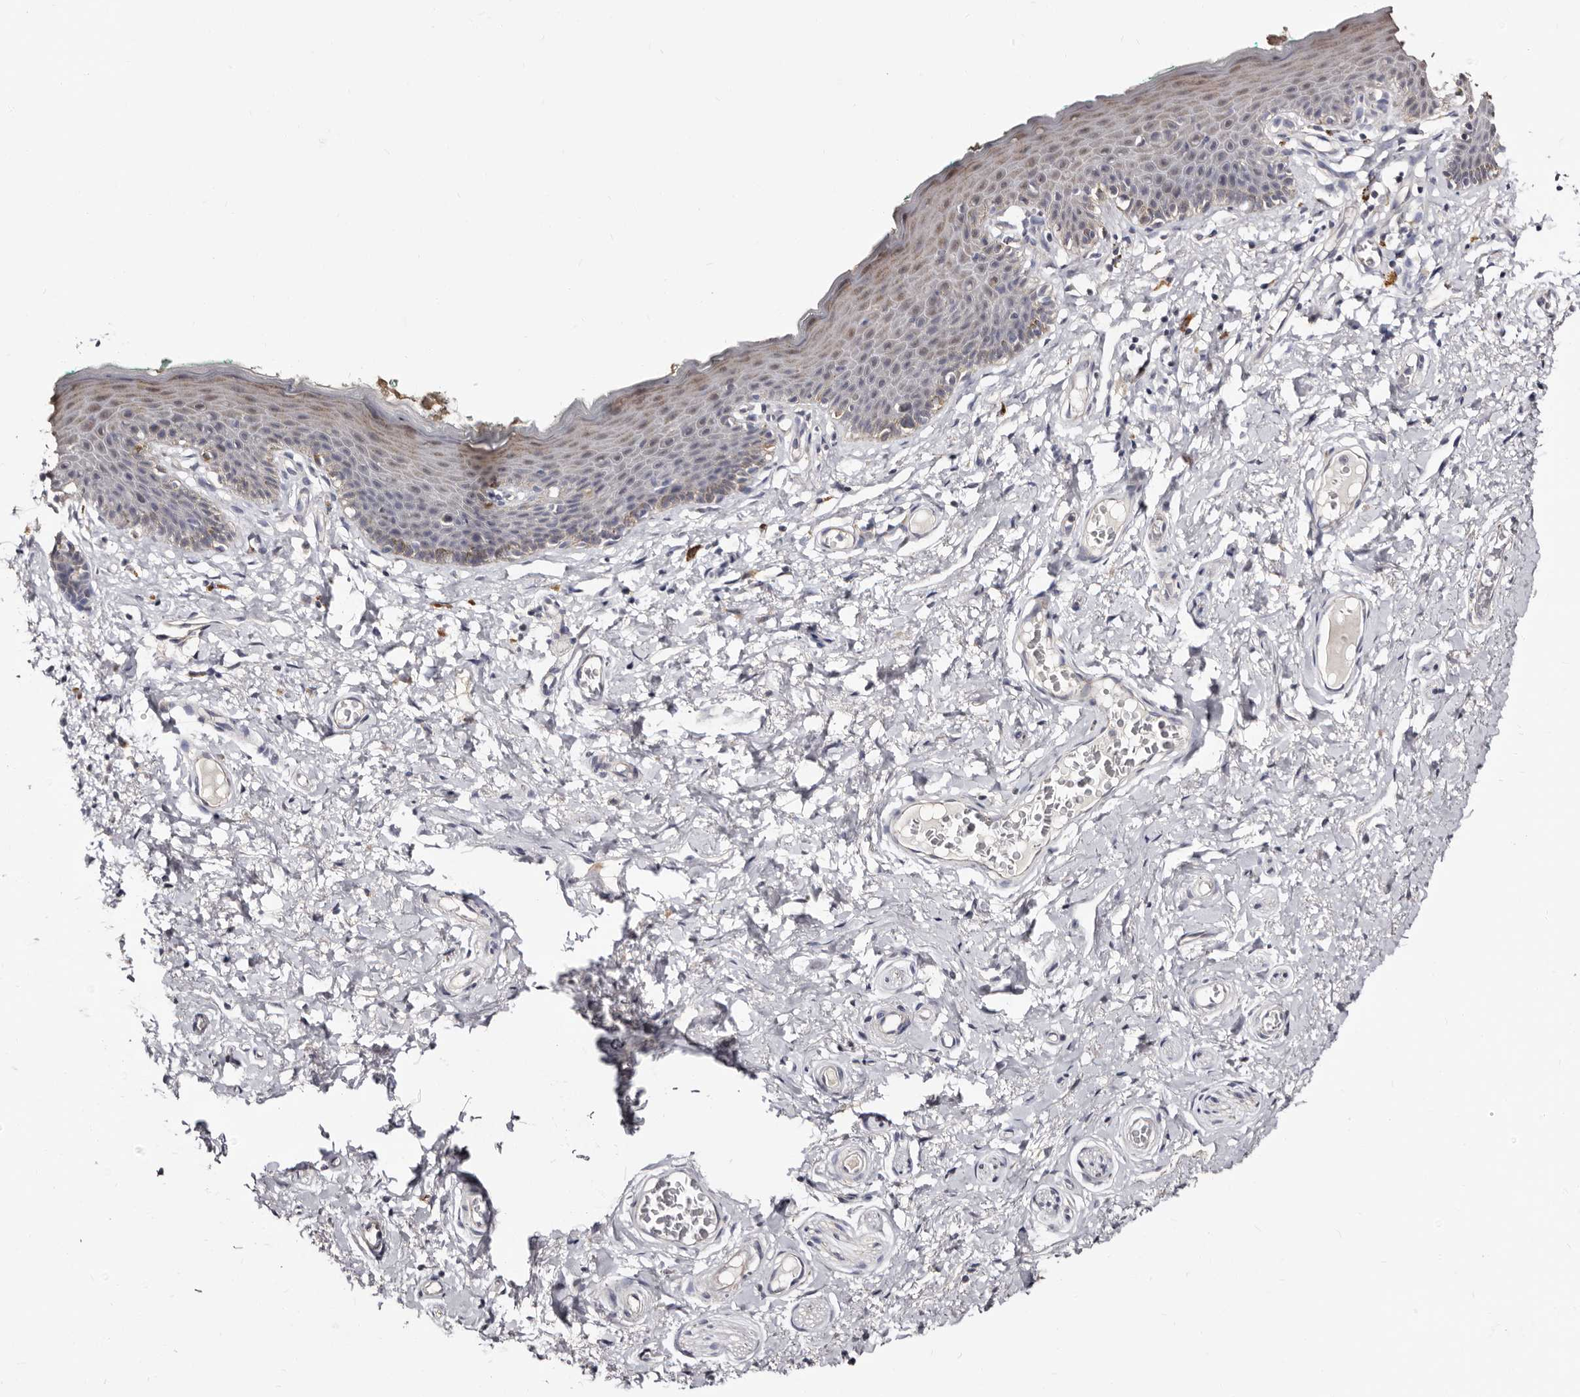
{"staining": {"intensity": "moderate", "quantity": "<25%", "location": "cytoplasmic/membranous"}, "tissue": "skin", "cell_type": "Epidermal cells", "image_type": "normal", "snomed": [{"axis": "morphology", "description": "Normal tissue, NOS"}, {"axis": "topography", "description": "Vulva"}], "caption": "Skin stained for a protein (brown) displays moderate cytoplasmic/membranous positive positivity in approximately <25% of epidermal cells.", "gene": "PTAFR", "patient": {"sex": "female", "age": 66}}